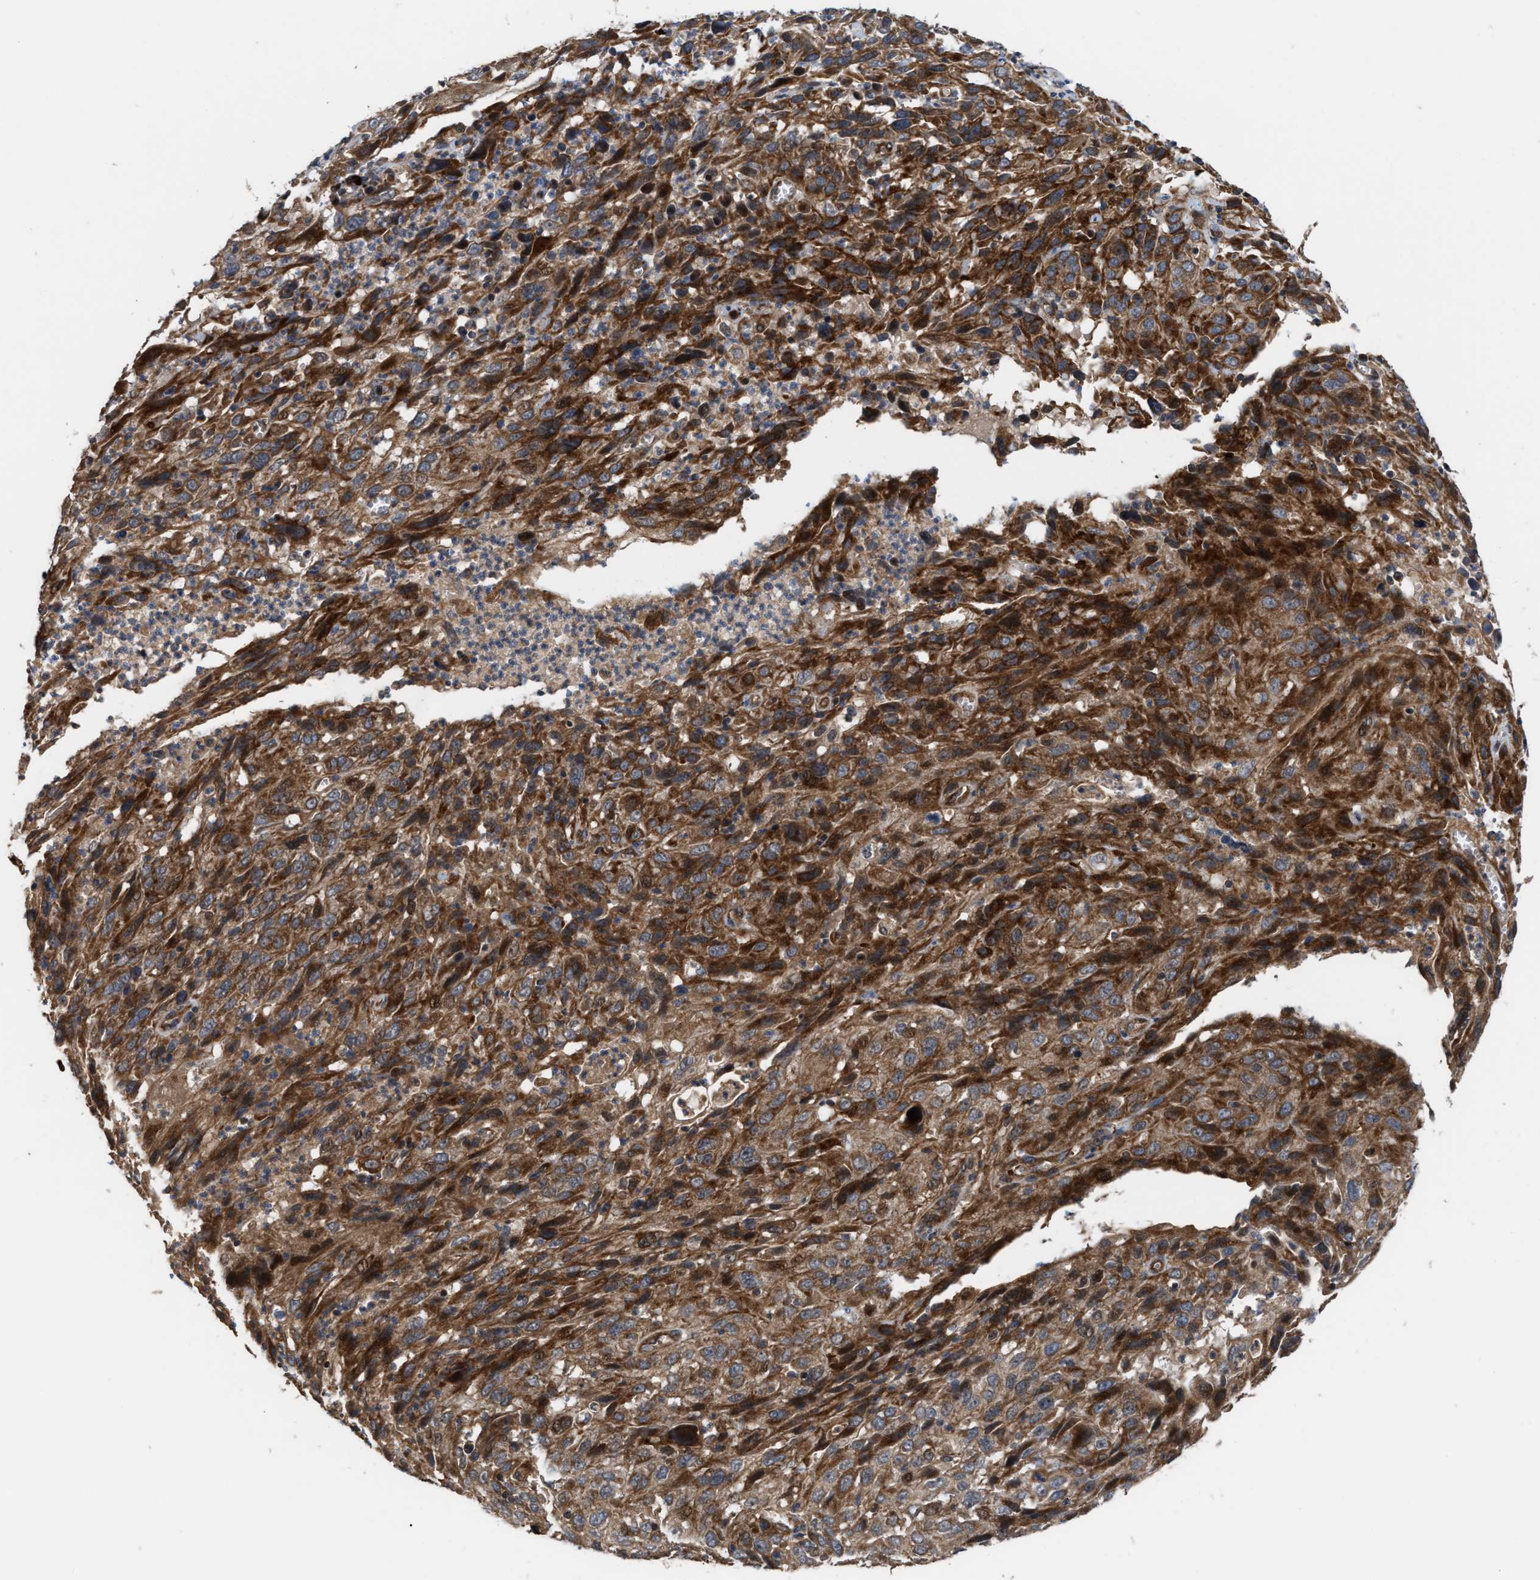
{"staining": {"intensity": "strong", "quantity": ">75%", "location": "cytoplasmic/membranous"}, "tissue": "cervical cancer", "cell_type": "Tumor cells", "image_type": "cancer", "snomed": [{"axis": "morphology", "description": "Squamous cell carcinoma, NOS"}, {"axis": "topography", "description": "Cervix"}], "caption": "IHC of cervical cancer (squamous cell carcinoma) displays high levels of strong cytoplasmic/membranous positivity in about >75% of tumor cells.", "gene": "STAU1", "patient": {"sex": "female", "age": 32}}